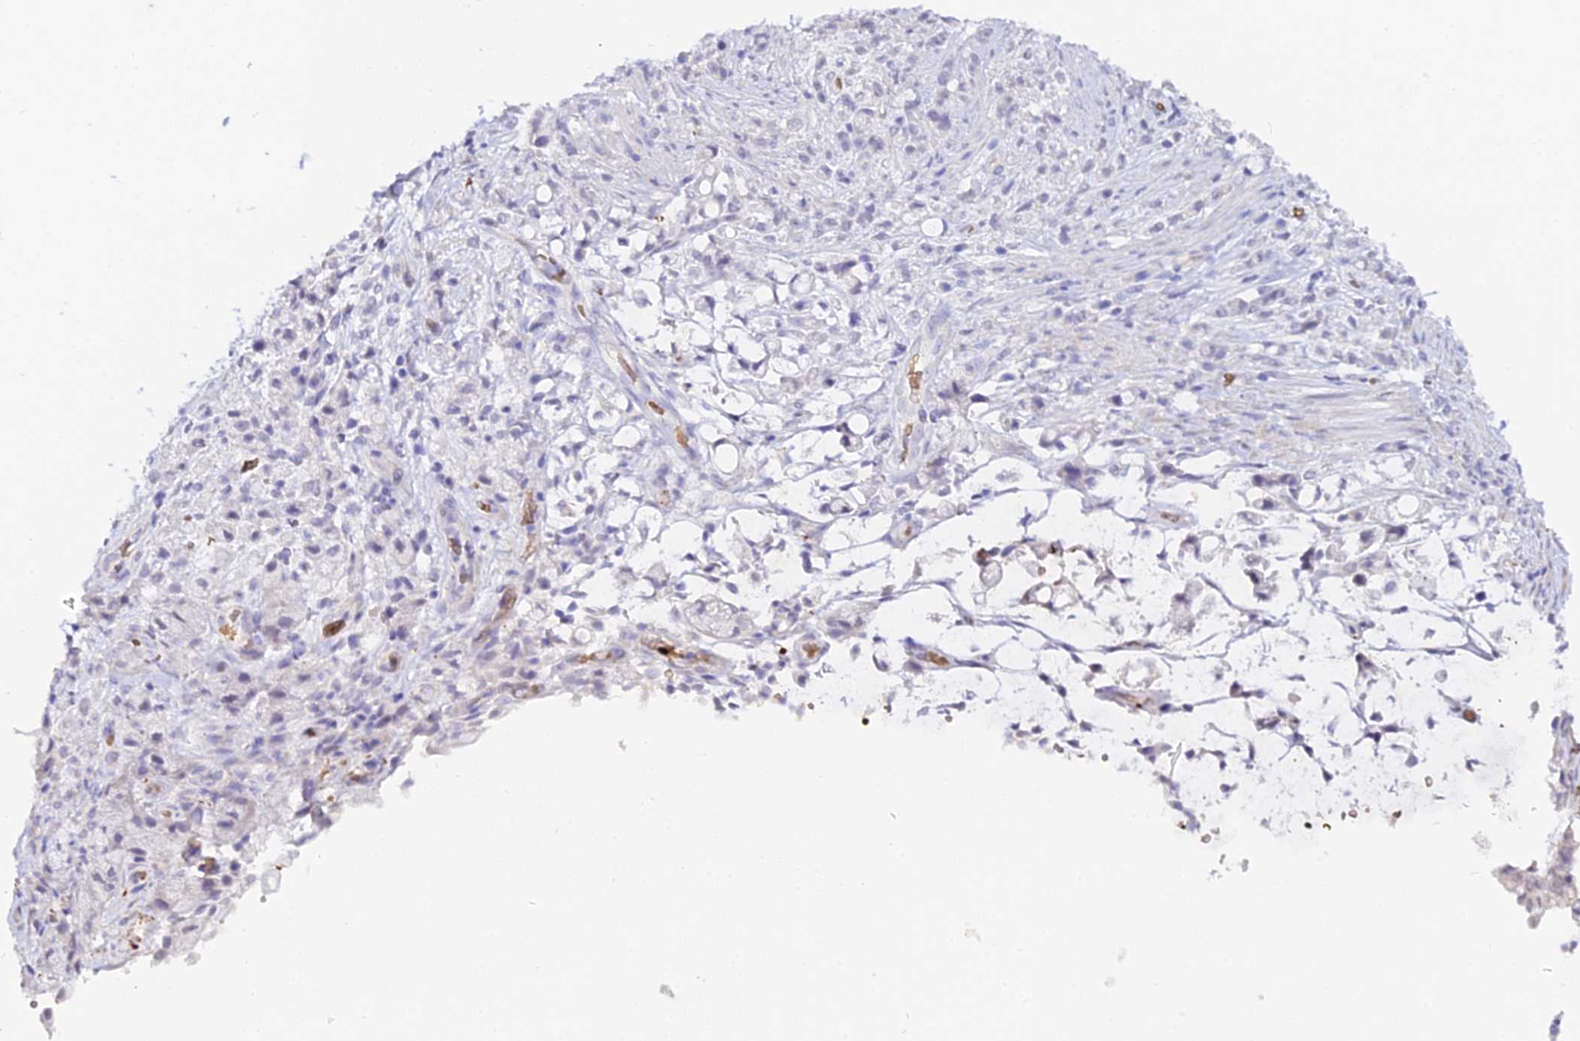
{"staining": {"intensity": "negative", "quantity": "none", "location": "none"}, "tissue": "stomach cancer", "cell_type": "Tumor cells", "image_type": "cancer", "snomed": [{"axis": "morphology", "description": "Adenocarcinoma, NOS"}, {"axis": "topography", "description": "Stomach"}], "caption": "This is a micrograph of immunohistochemistry (IHC) staining of stomach cancer (adenocarcinoma), which shows no staining in tumor cells. (DAB IHC, high magnification).", "gene": "CFAP45", "patient": {"sex": "female", "age": 60}}